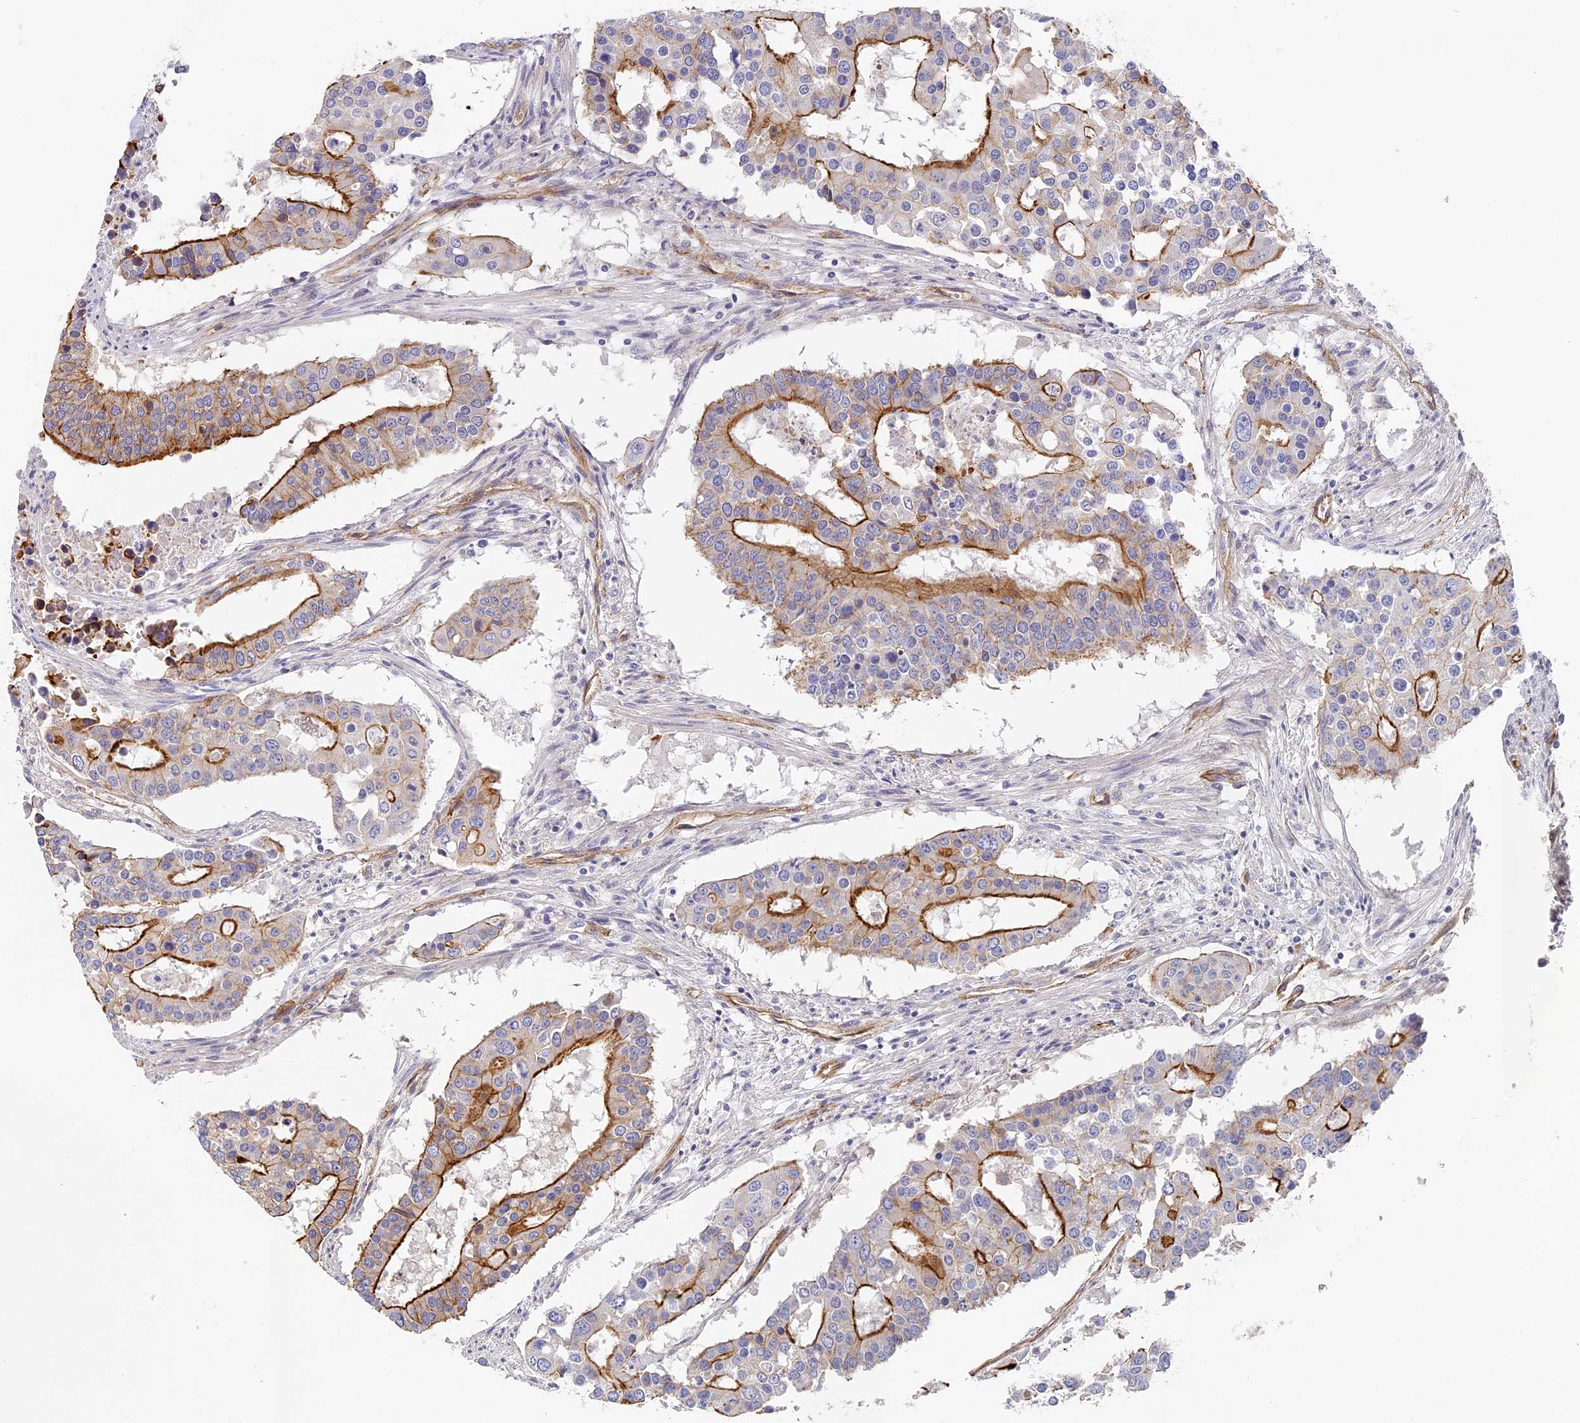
{"staining": {"intensity": "moderate", "quantity": "25%-75%", "location": "cytoplasmic/membranous"}, "tissue": "colorectal cancer", "cell_type": "Tumor cells", "image_type": "cancer", "snomed": [{"axis": "morphology", "description": "Adenocarcinoma, NOS"}, {"axis": "topography", "description": "Colon"}], "caption": "Moderate cytoplasmic/membranous staining for a protein is seen in approximately 25%-75% of tumor cells of adenocarcinoma (colorectal) using IHC.", "gene": "CCDC30", "patient": {"sex": "male", "age": 77}}